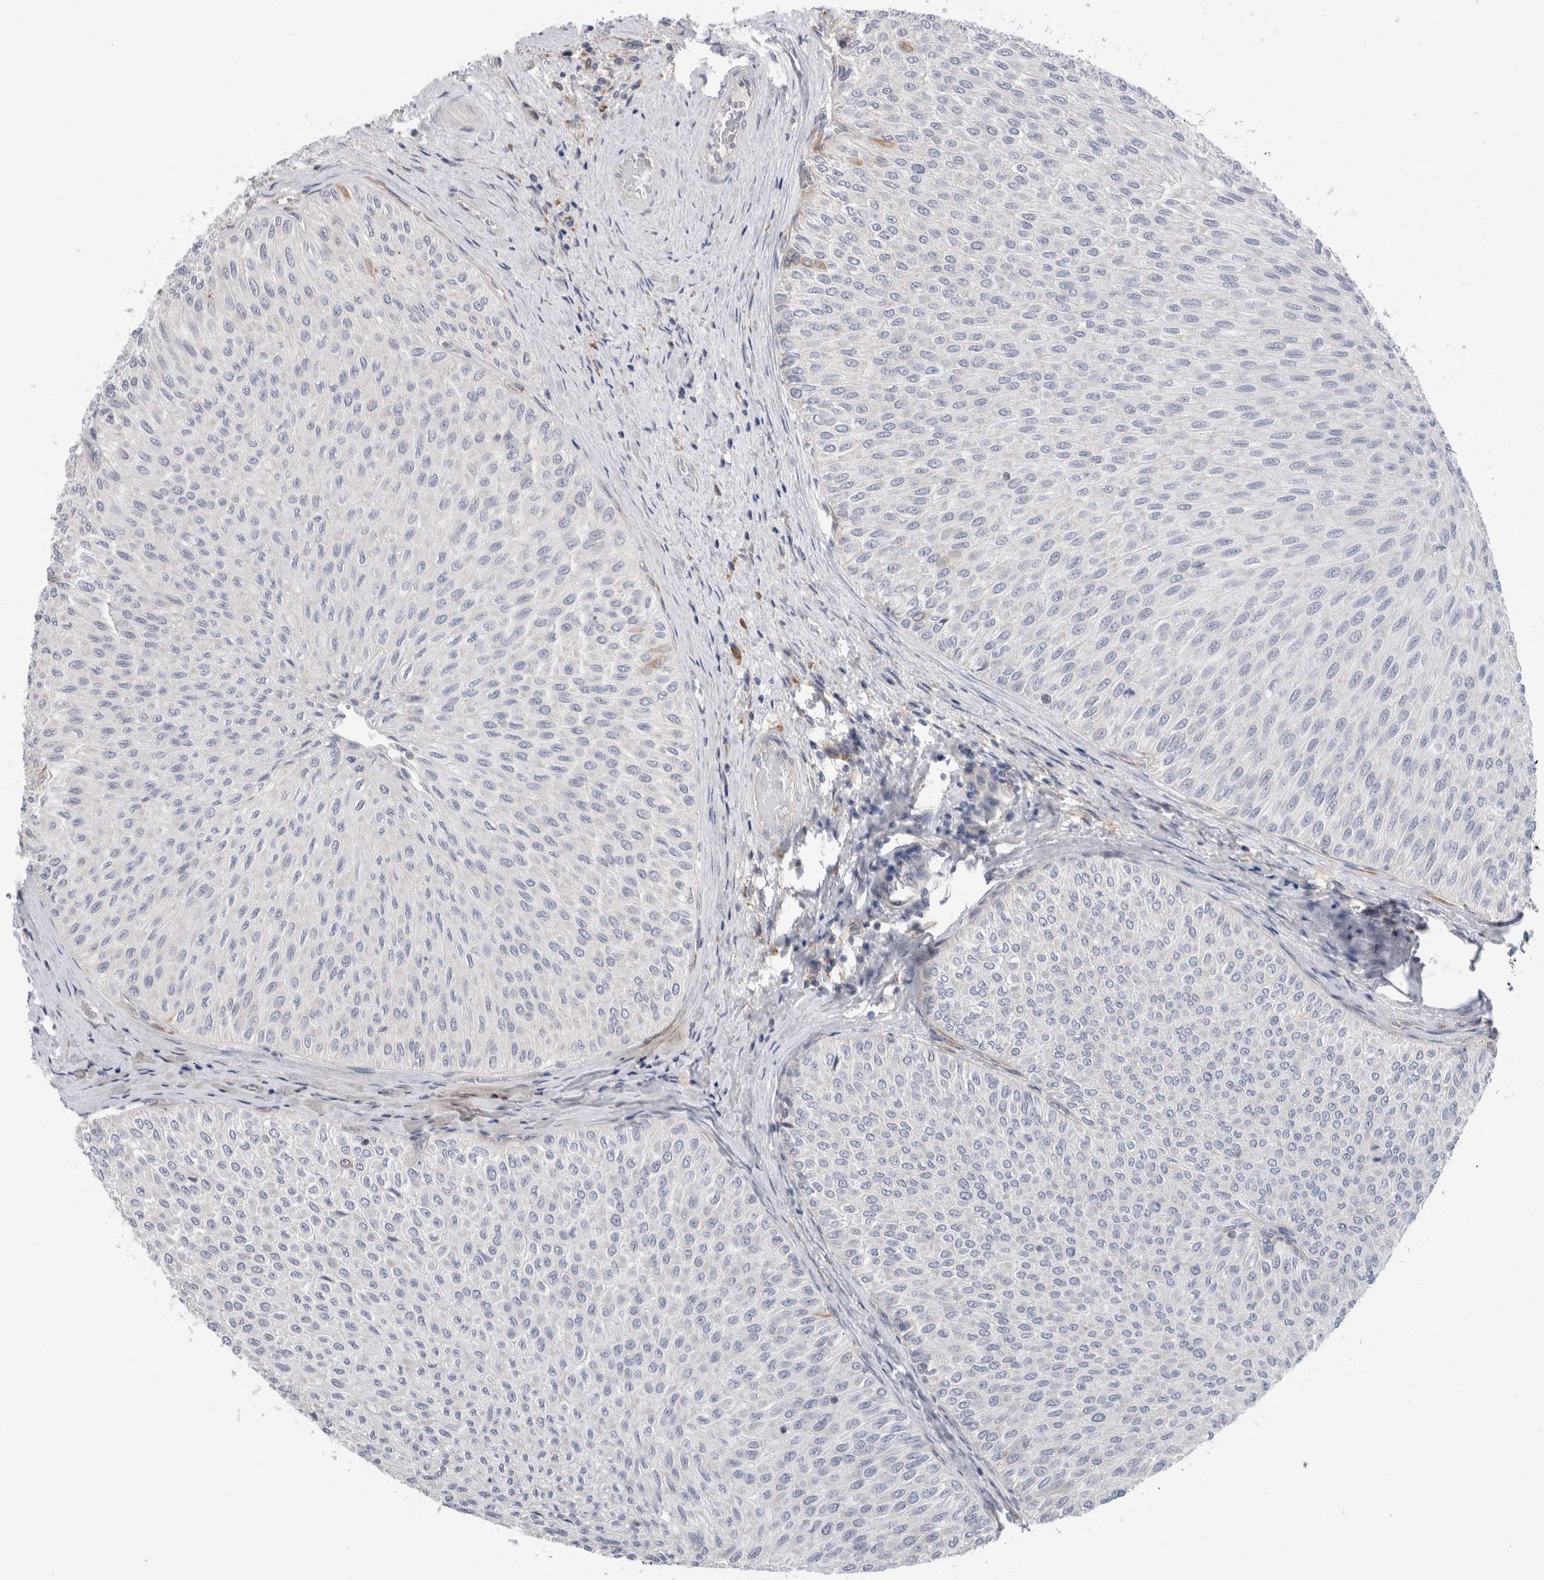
{"staining": {"intensity": "negative", "quantity": "none", "location": "none"}, "tissue": "urothelial cancer", "cell_type": "Tumor cells", "image_type": "cancer", "snomed": [{"axis": "morphology", "description": "Urothelial carcinoma, Low grade"}, {"axis": "topography", "description": "Urinary bladder"}], "caption": "Protein analysis of urothelial carcinoma (low-grade) demonstrates no significant staining in tumor cells.", "gene": "SYTL5", "patient": {"sex": "male", "age": 78}}